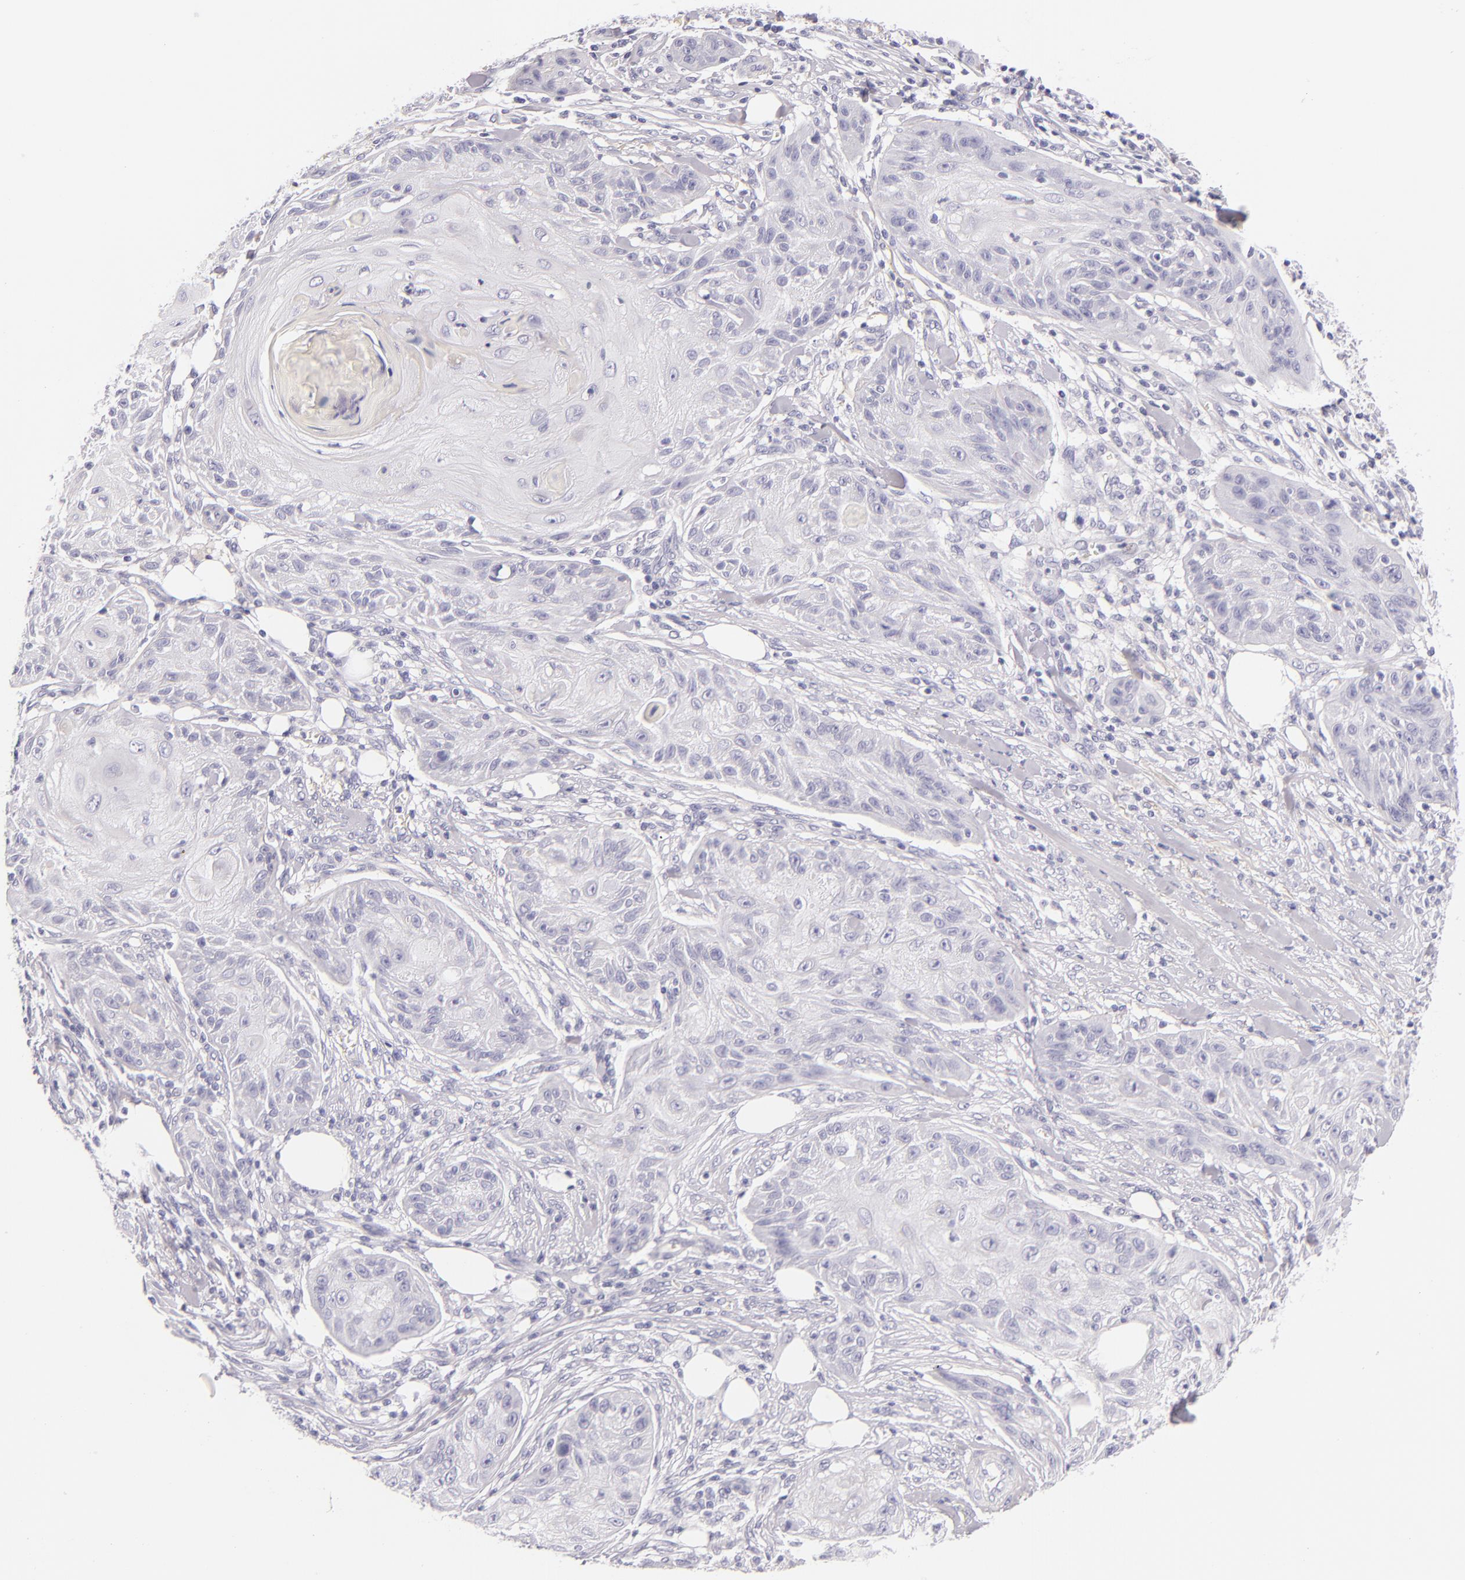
{"staining": {"intensity": "negative", "quantity": "none", "location": "none"}, "tissue": "skin cancer", "cell_type": "Tumor cells", "image_type": "cancer", "snomed": [{"axis": "morphology", "description": "Squamous cell carcinoma, NOS"}, {"axis": "topography", "description": "Skin"}], "caption": "This is an IHC micrograph of human skin cancer. There is no staining in tumor cells.", "gene": "INA", "patient": {"sex": "female", "age": 88}}